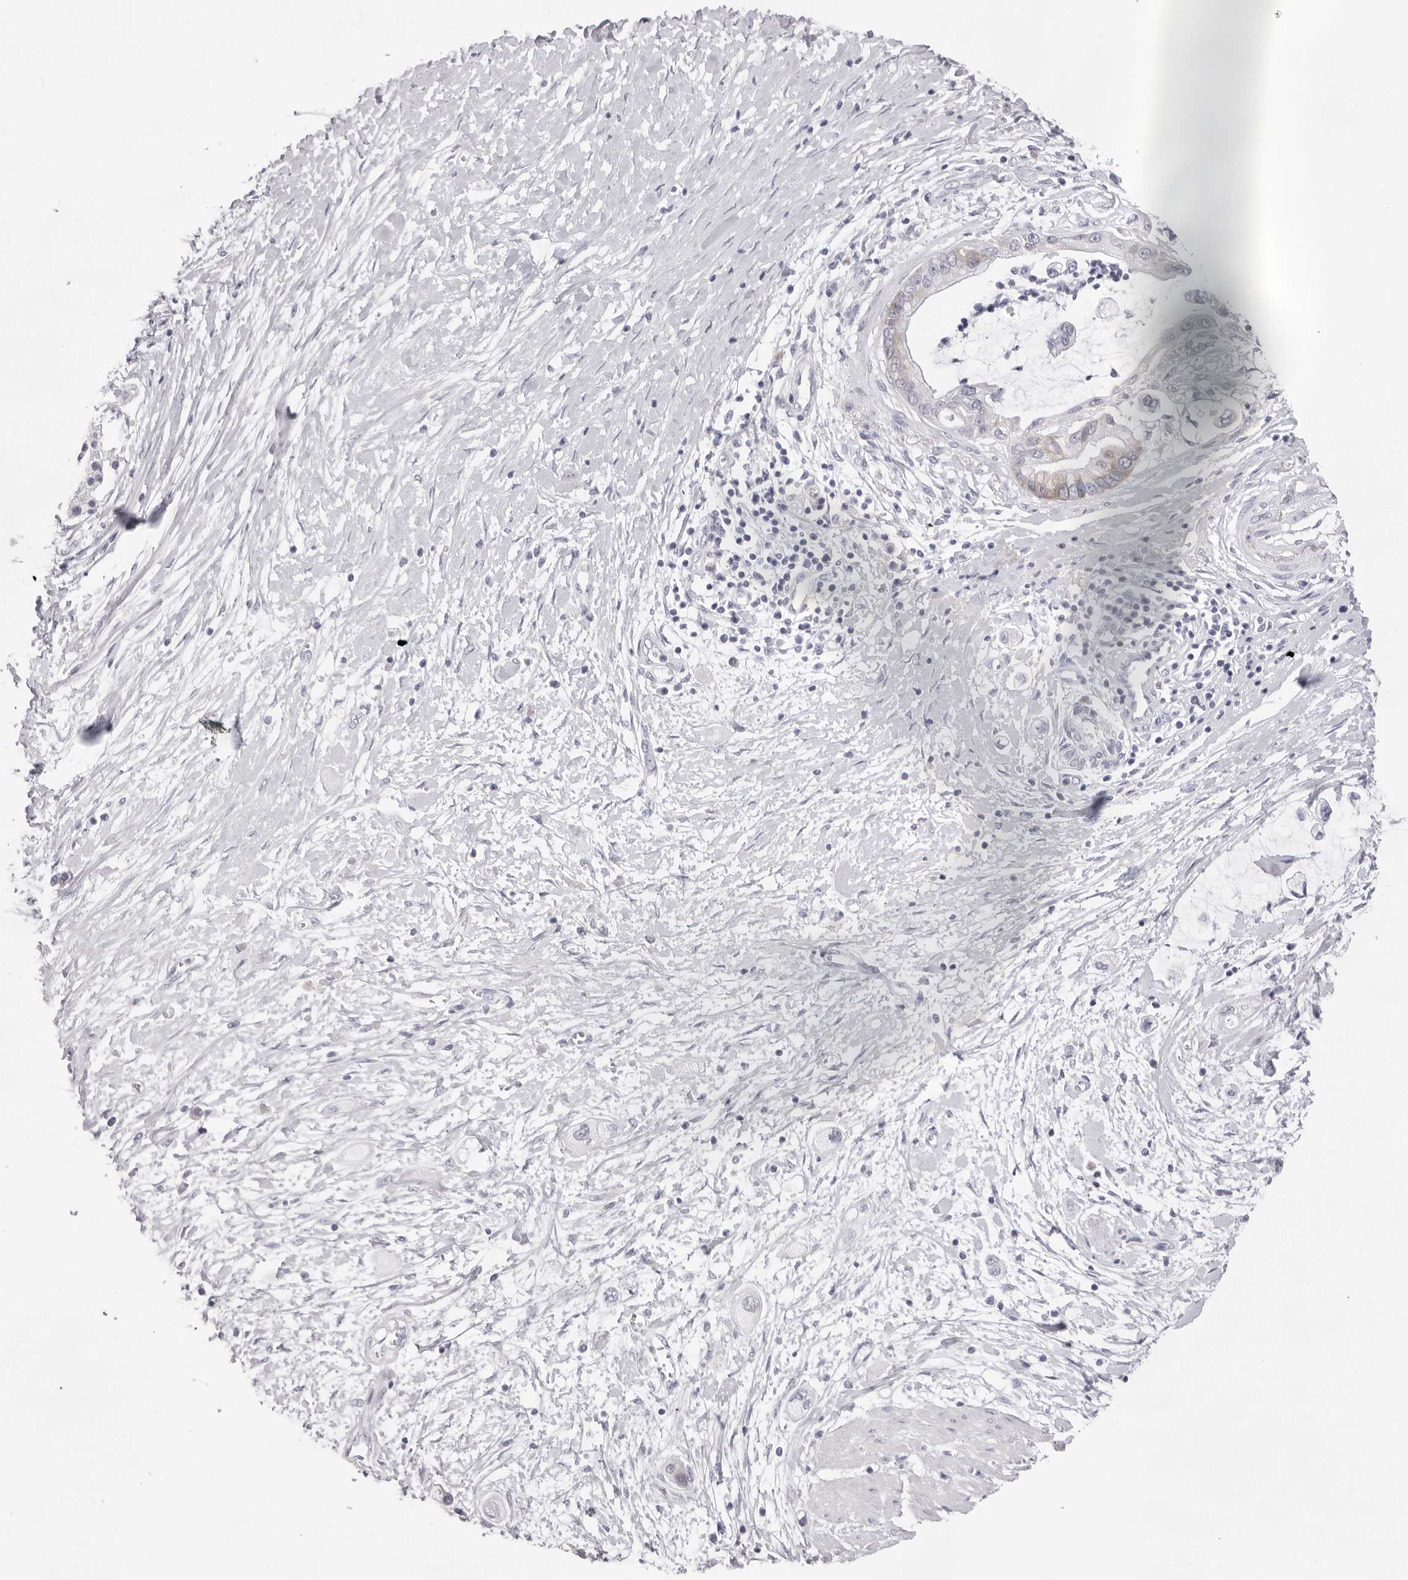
{"staining": {"intensity": "negative", "quantity": "none", "location": "none"}, "tissue": "pancreatic cancer", "cell_type": "Tumor cells", "image_type": "cancer", "snomed": [{"axis": "morphology", "description": "Adenocarcinoma, NOS"}, {"axis": "topography", "description": "Pancreas"}], "caption": "An IHC photomicrograph of pancreatic cancer (adenocarcinoma) is shown. There is no staining in tumor cells of pancreatic cancer (adenocarcinoma).", "gene": "SMIM2", "patient": {"sex": "male", "age": 59}}